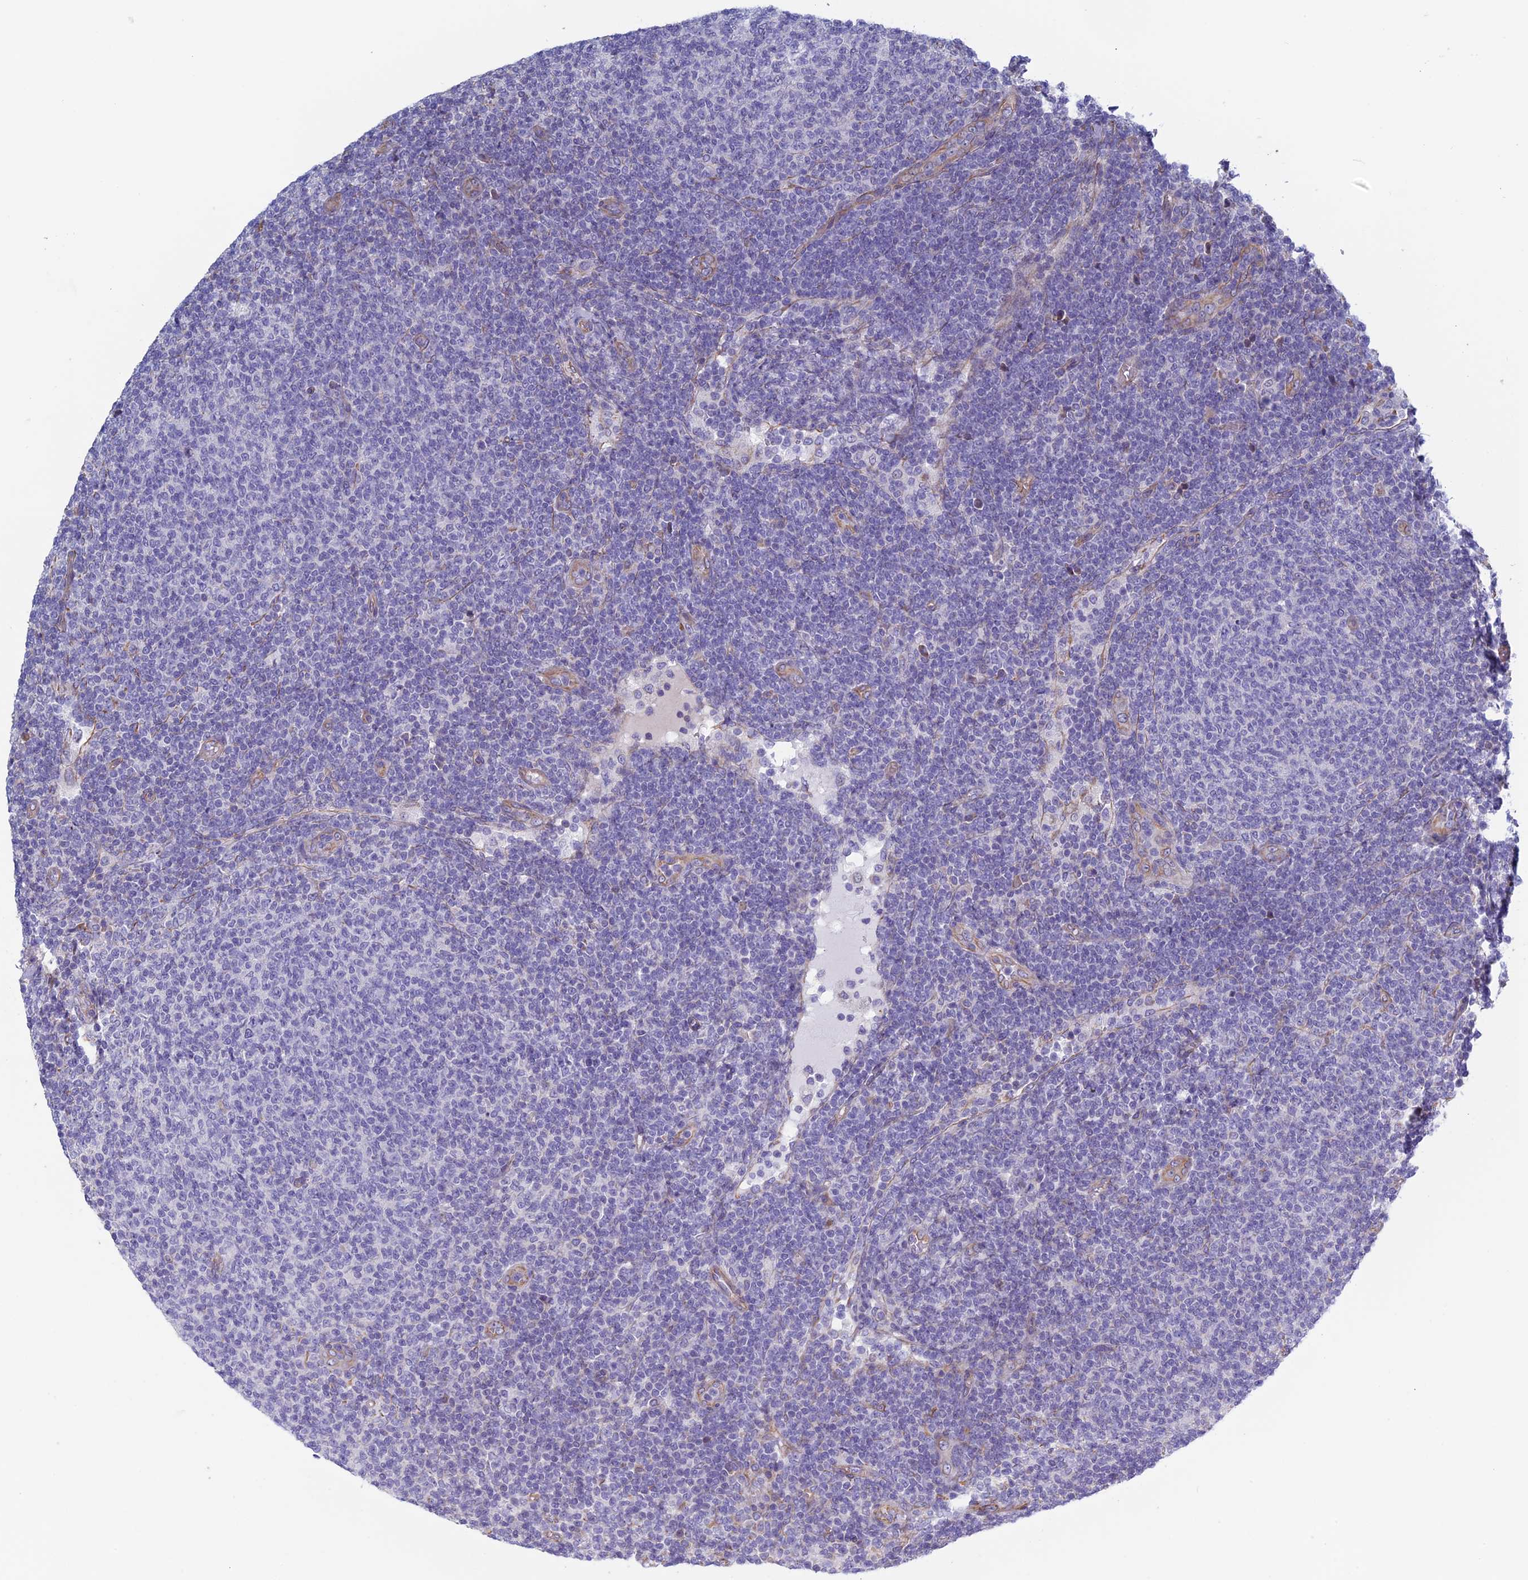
{"staining": {"intensity": "negative", "quantity": "none", "location": "none"}, "tissue": "lymphoma", "cell_type": "Tumor cells", "image_type": "cancer", "snomed": [{"axis": "morphology", "description": "Malignant lymphoma, non-Hodgkin's type, Low grade"}, {"axis": "topography", "description": "Lymph node"}], "caption": "IHC micrograph of neoplastic tissue: human lymphoma stained with DAB shows no significant protein expression in tumor cells. (DAB (3,3'-diaminobenzidine) IHC, high magnification).", "gene": "BCL2L10", "patient": {"sex": "male", "age": 66}}